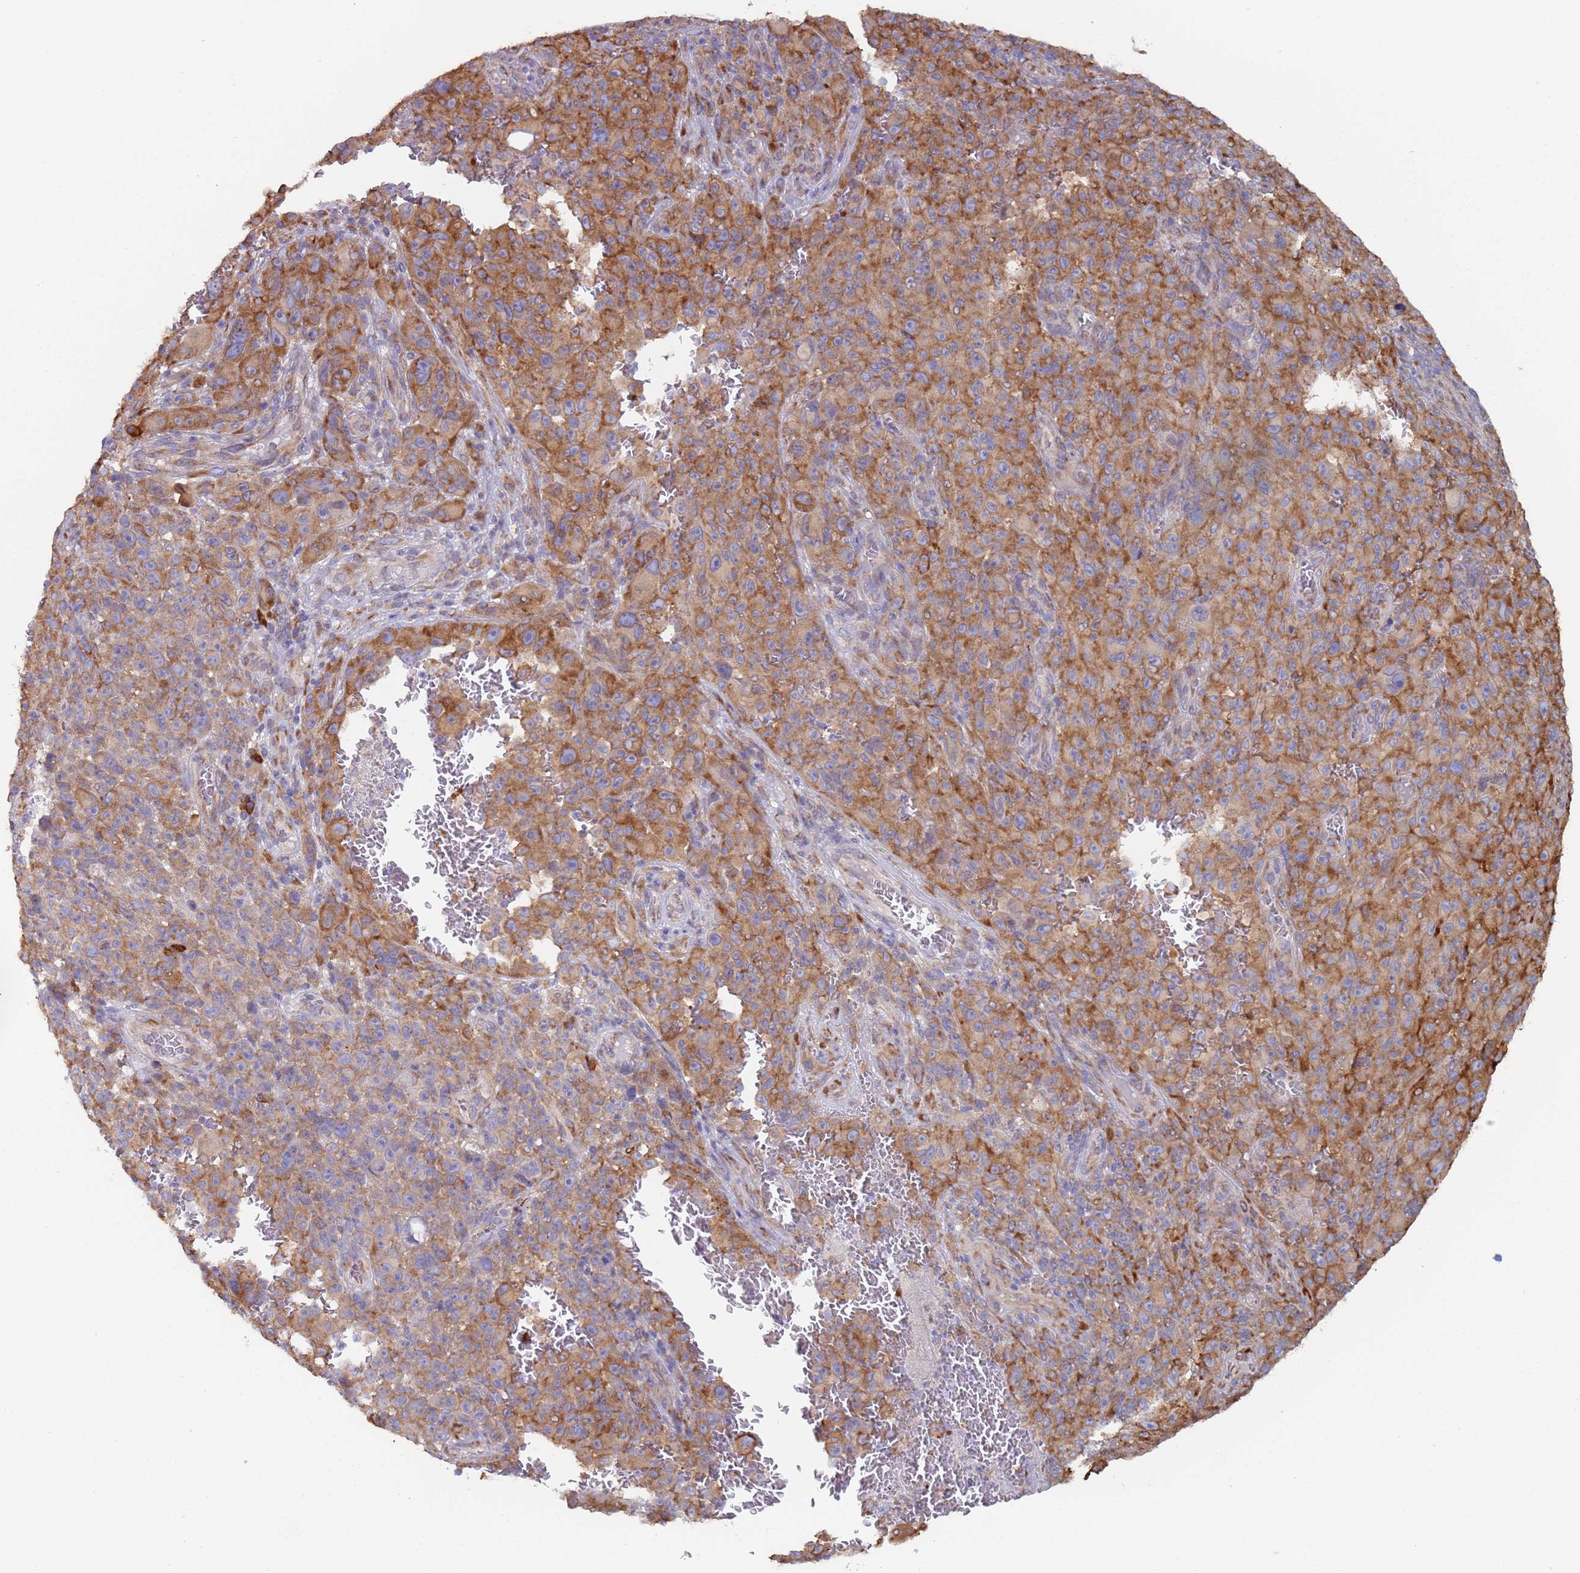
{"staining": {"intensity": "strong", "quantity": "25%-75%", "location": "cytoplasmic/membranous"}, "tissue": "melanoma", "cell_type": "Tumor cells", "image_type": "cancer", "snomed": [{"axis": "morphology", "description": "Malignant melanoma, NOS"}, {"axis": "topography", "description": "Skin"}], "caption": "Protein expression analysis of melanoma shows strong cytoplasmic/membranous staining in about 25%-75% of tumor cells.", "gene": "ZNF844", "patient": {"sex": "female", "age": 82}}